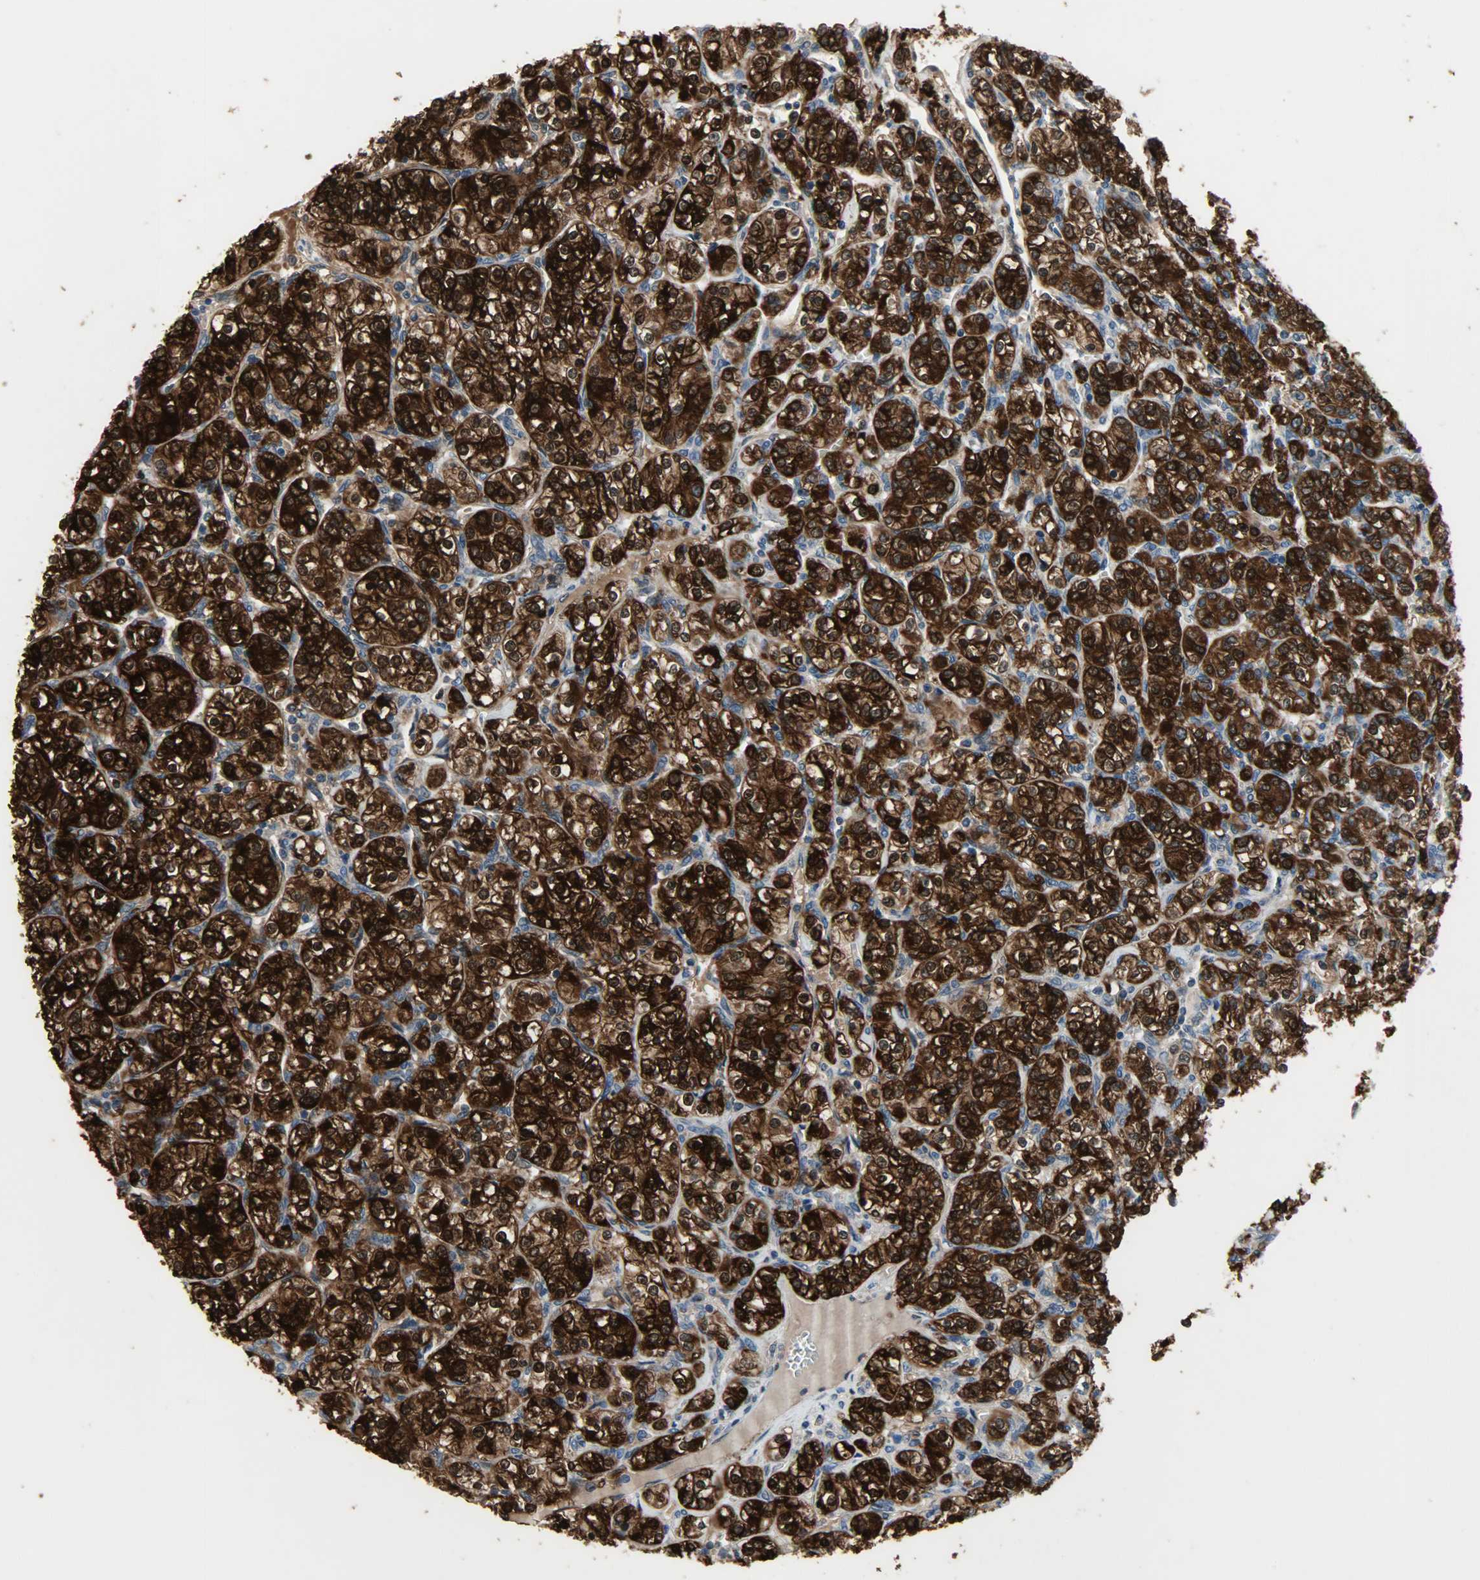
{"staining": {"intensity": "strong", "quantity": ">75%", "location": "cytoplasmic/membranous,nuclear"}, "tissue": "renal cancer", "cell_type": "Tumor cells", "image_type": "cancer", "snomed": [{"axis": "morphology", "description": "Adenocarcinoma, NOS"}, {"axis": "topography", "description": "Kidney"}], "caption": "Renal cancer (adenocarcinoma) stained with a protein marker exhibits strong staining in tumor cells.", "gene": "AMT", "patient": {"sex": "male", "age": 77}}